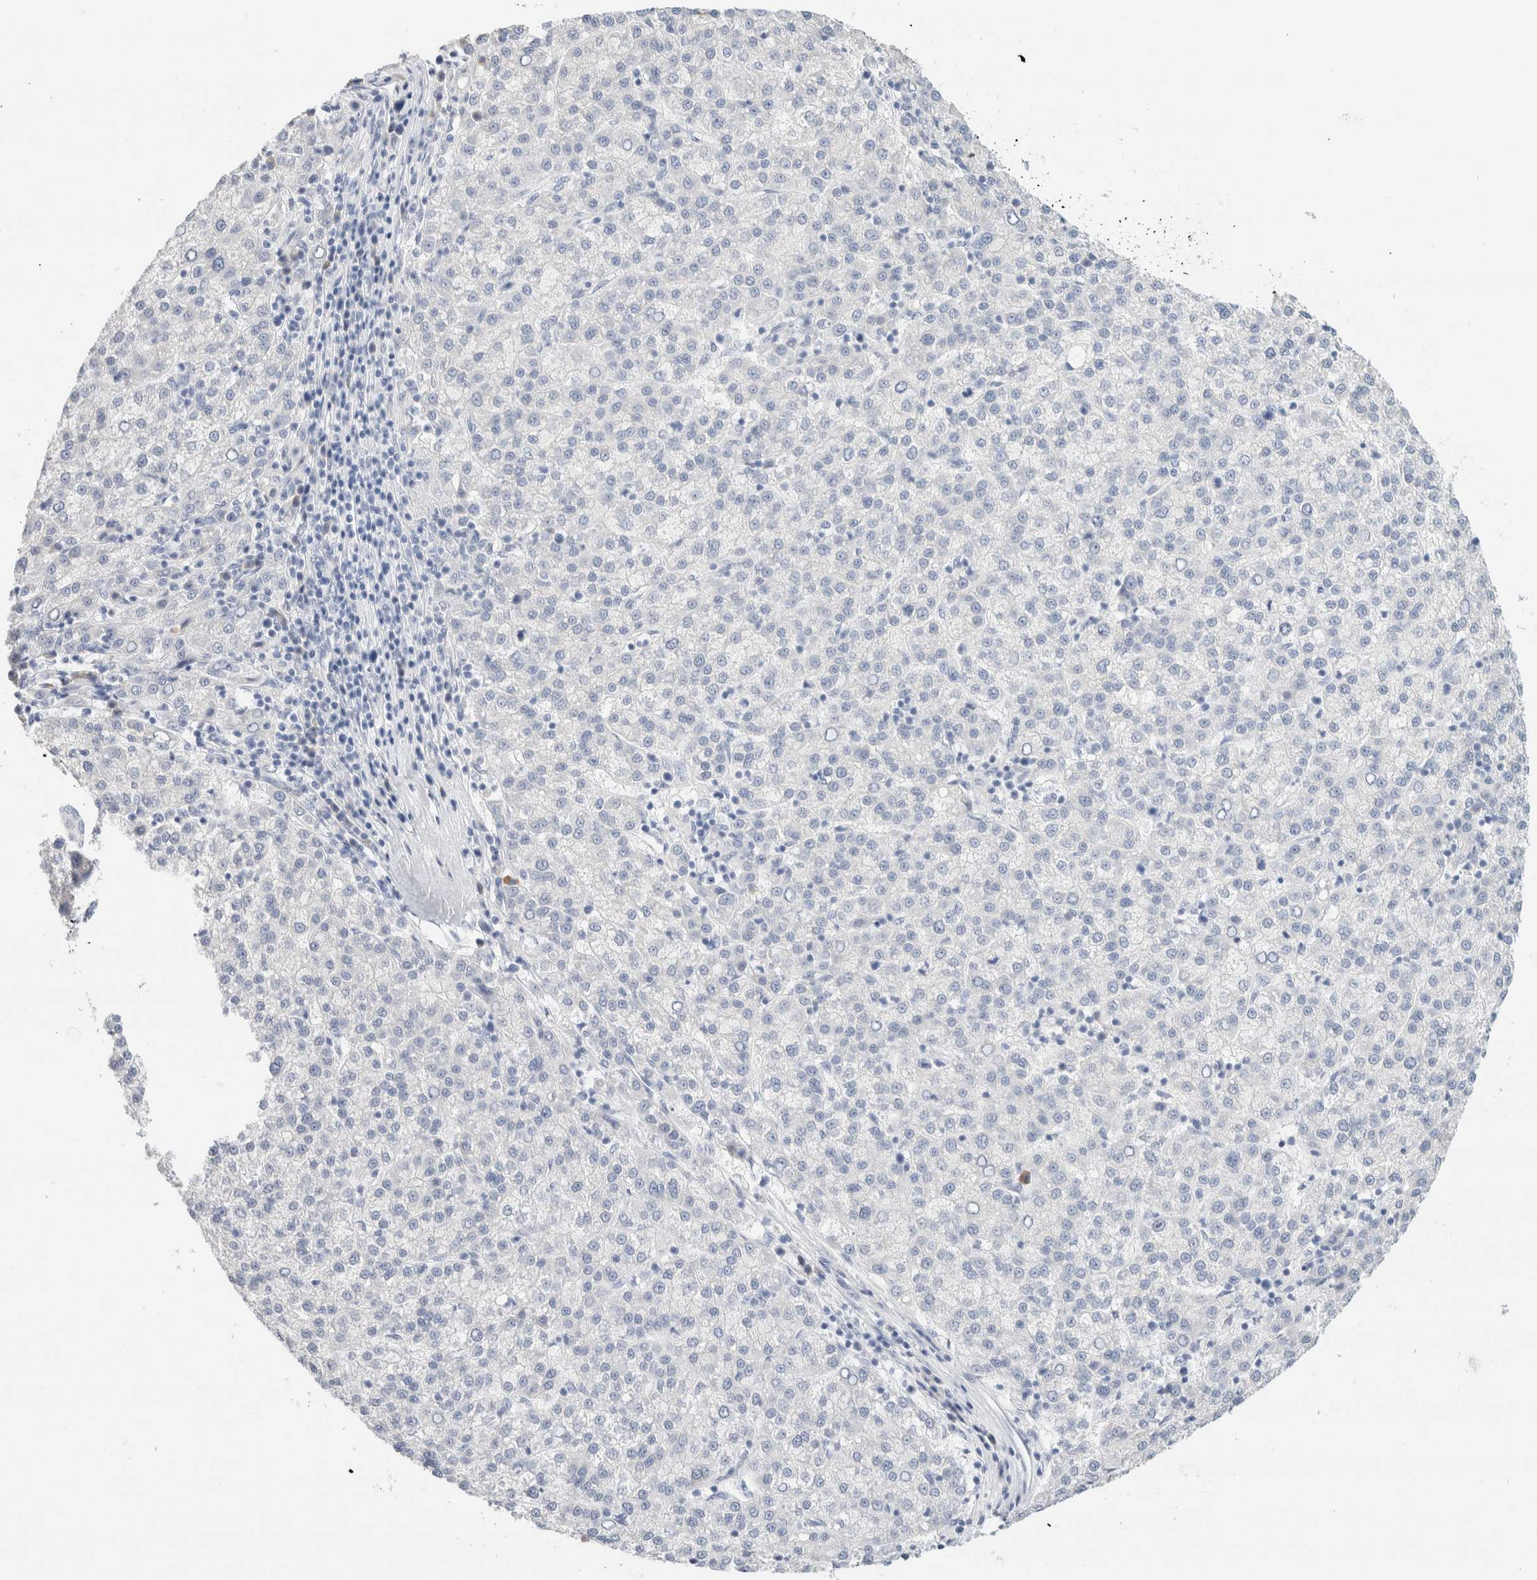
{"staining": {"intensity": "negative", "quantity": "none", "location": "none"}, "tissue": "liver cancer", "cell_type": "Tumor cells", "image_type": "cancer", "snomed": [{"axis": "morphology", "description": "Carcinoma, Hepatocellular, NOS"}, {"axis": "topography", "description": "Liver"}], "caption": "This is an immunohistochemistry (IHC) micrograph of human liver cancer (hepatocellular carcinoma). There is no expression in tumor cells.", "gene": "GADD45G", "patient": {"sex": "female", "age": 58}}